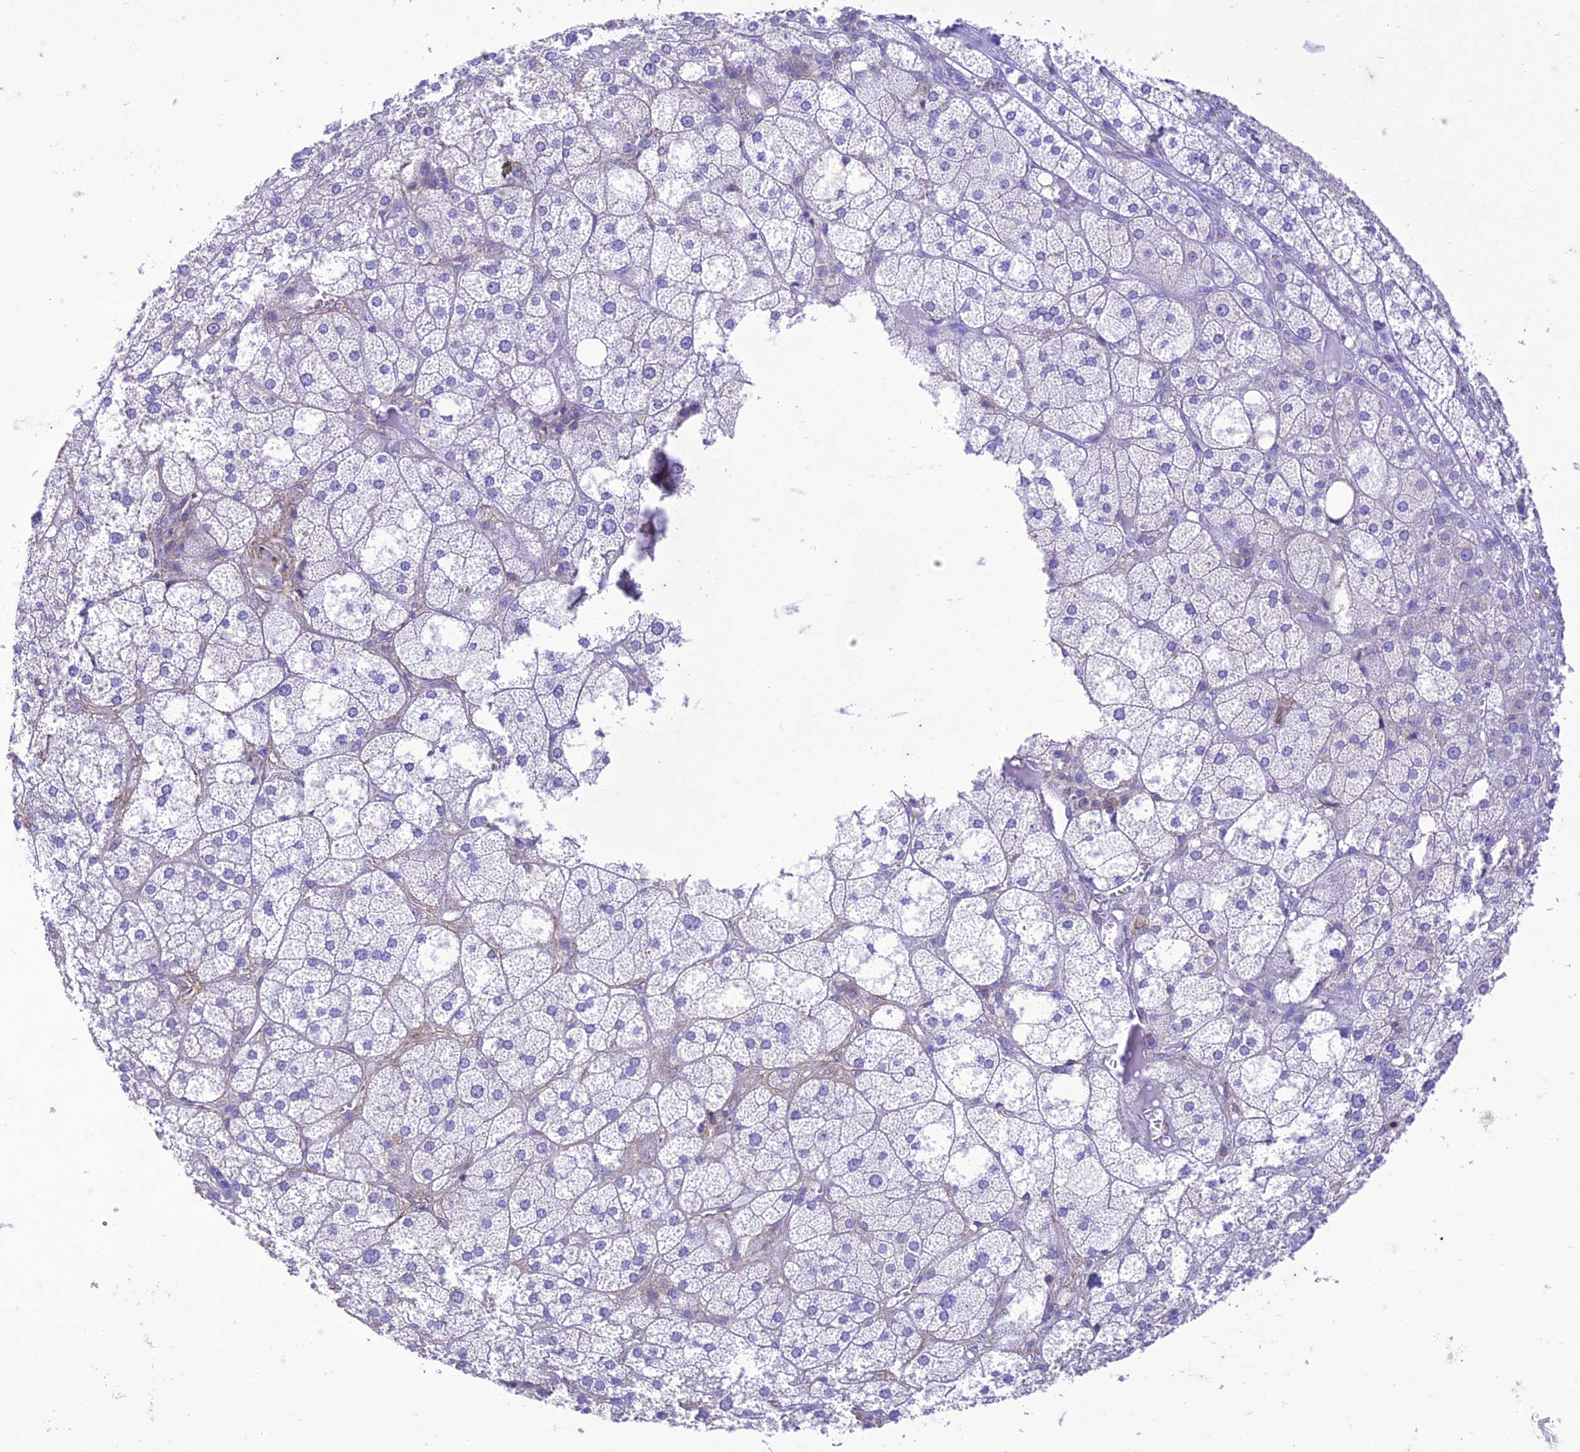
{"staining": {"intensity": "negative", "quantity": "none", "location": "none"}, "tissue": "adrenal gland", "cell_type": "Glandular cells", "image_type": "normal", "snomed": [{"axis": "morphology", "description": "Normal tissue, NOS"}, {"axis": "topography", "description": "Adrenal gland"}], "caption": "Immunohistochemistry micrograph of normal adrenal gland: human adrenal gland stained with DAB exhibits no significant protein expression in glandular cells.", "gene": "FGF7", "patient": {"sex": "female", "age": 61}}